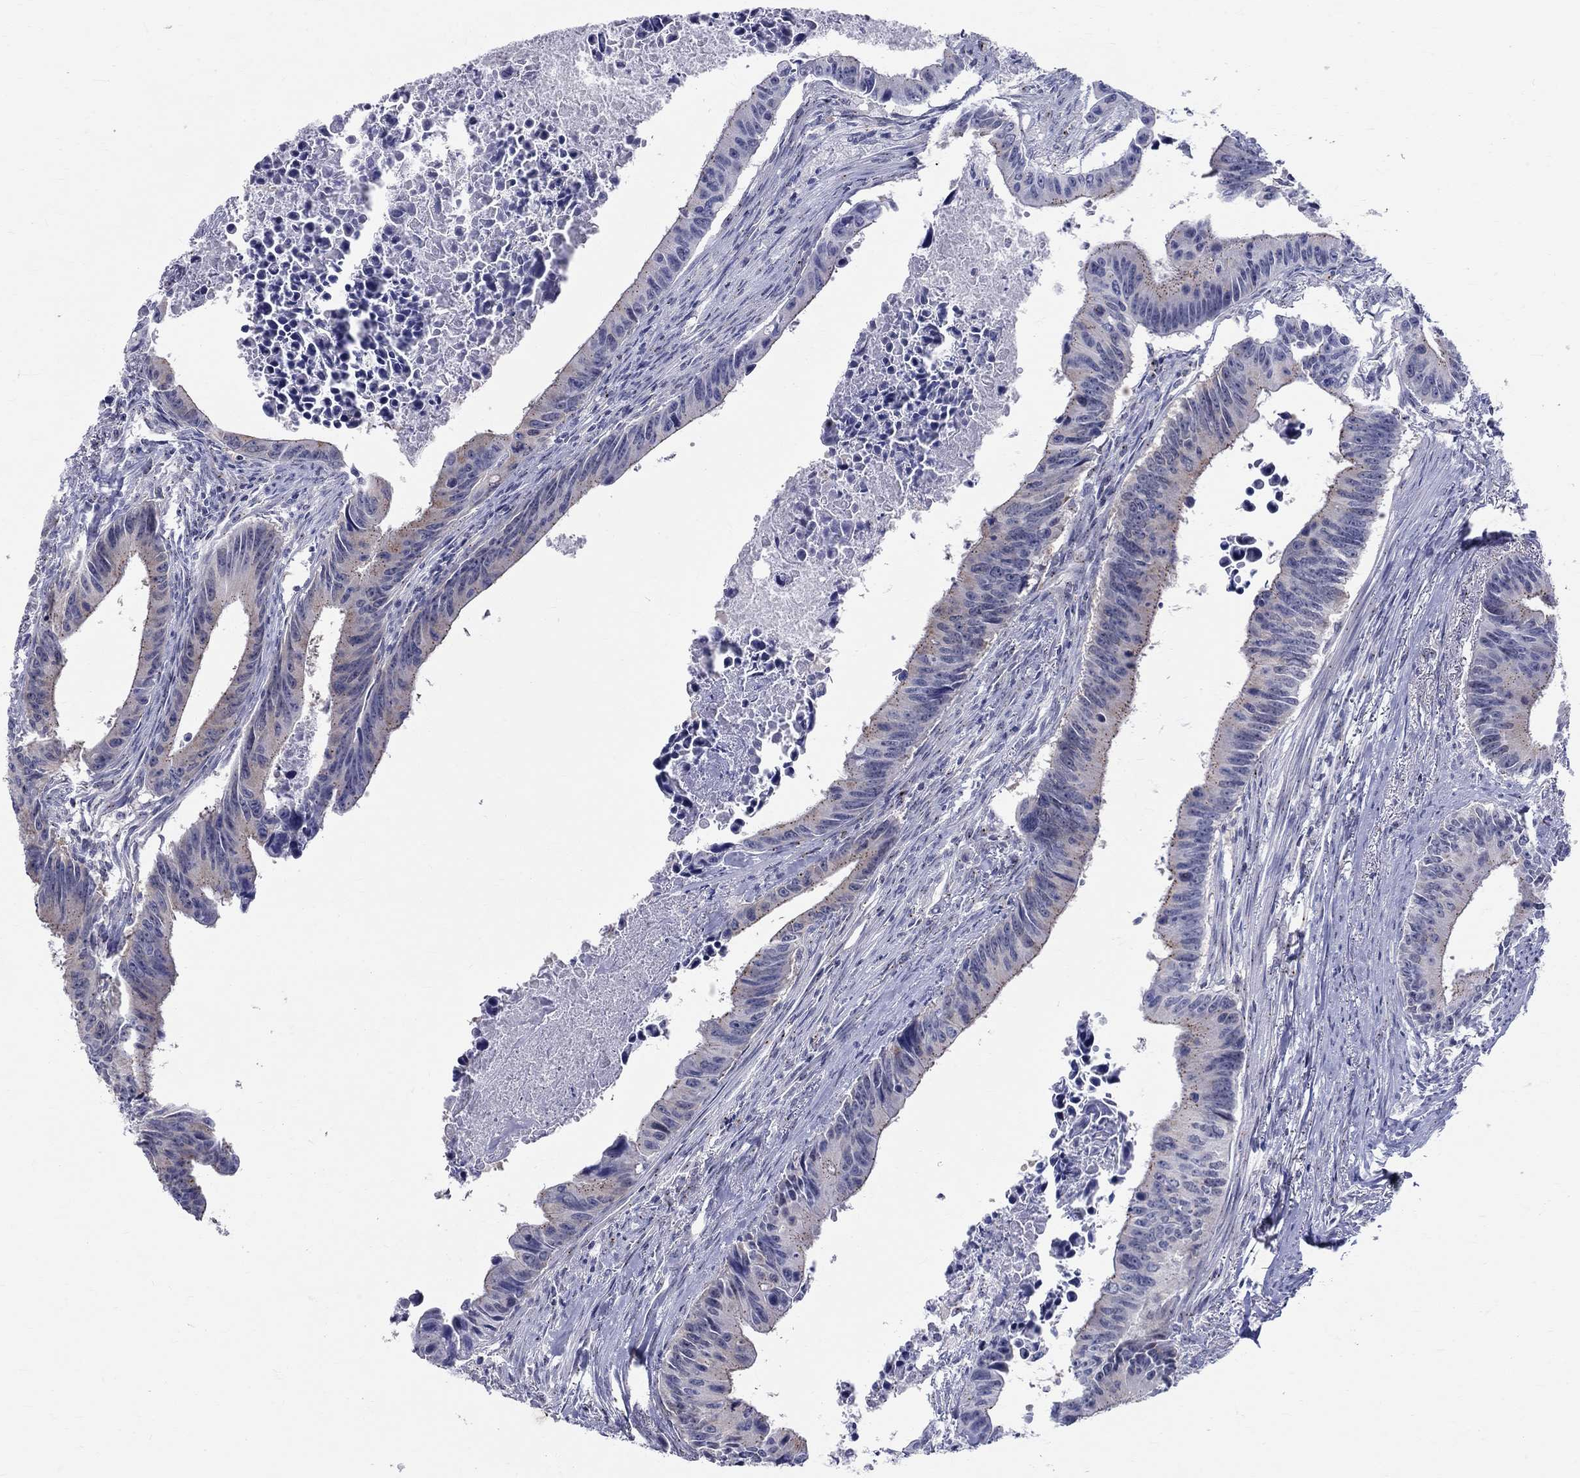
{"staining": {"intensity": "weak", "quantity": "<25%", "location": "cytoplasmic/membranous"}, "tissue": "colorectal cancer", "cell_type": "Tumor cells", "image_type": "cancer", "snomed": [{"axis": "morphology", "description": "Adenocarcinoma, NOS"}, {"axis": "topography", "description": "Colon"}], "caption": "A photomicrograph of human colorectal cancer is negative for staining in tumor cells. (DAB immunohistochemistry (IHC) with hematoxylin counter stain).", "gene": "CEP43", "patient": {"sex": "female", "age": 87}}